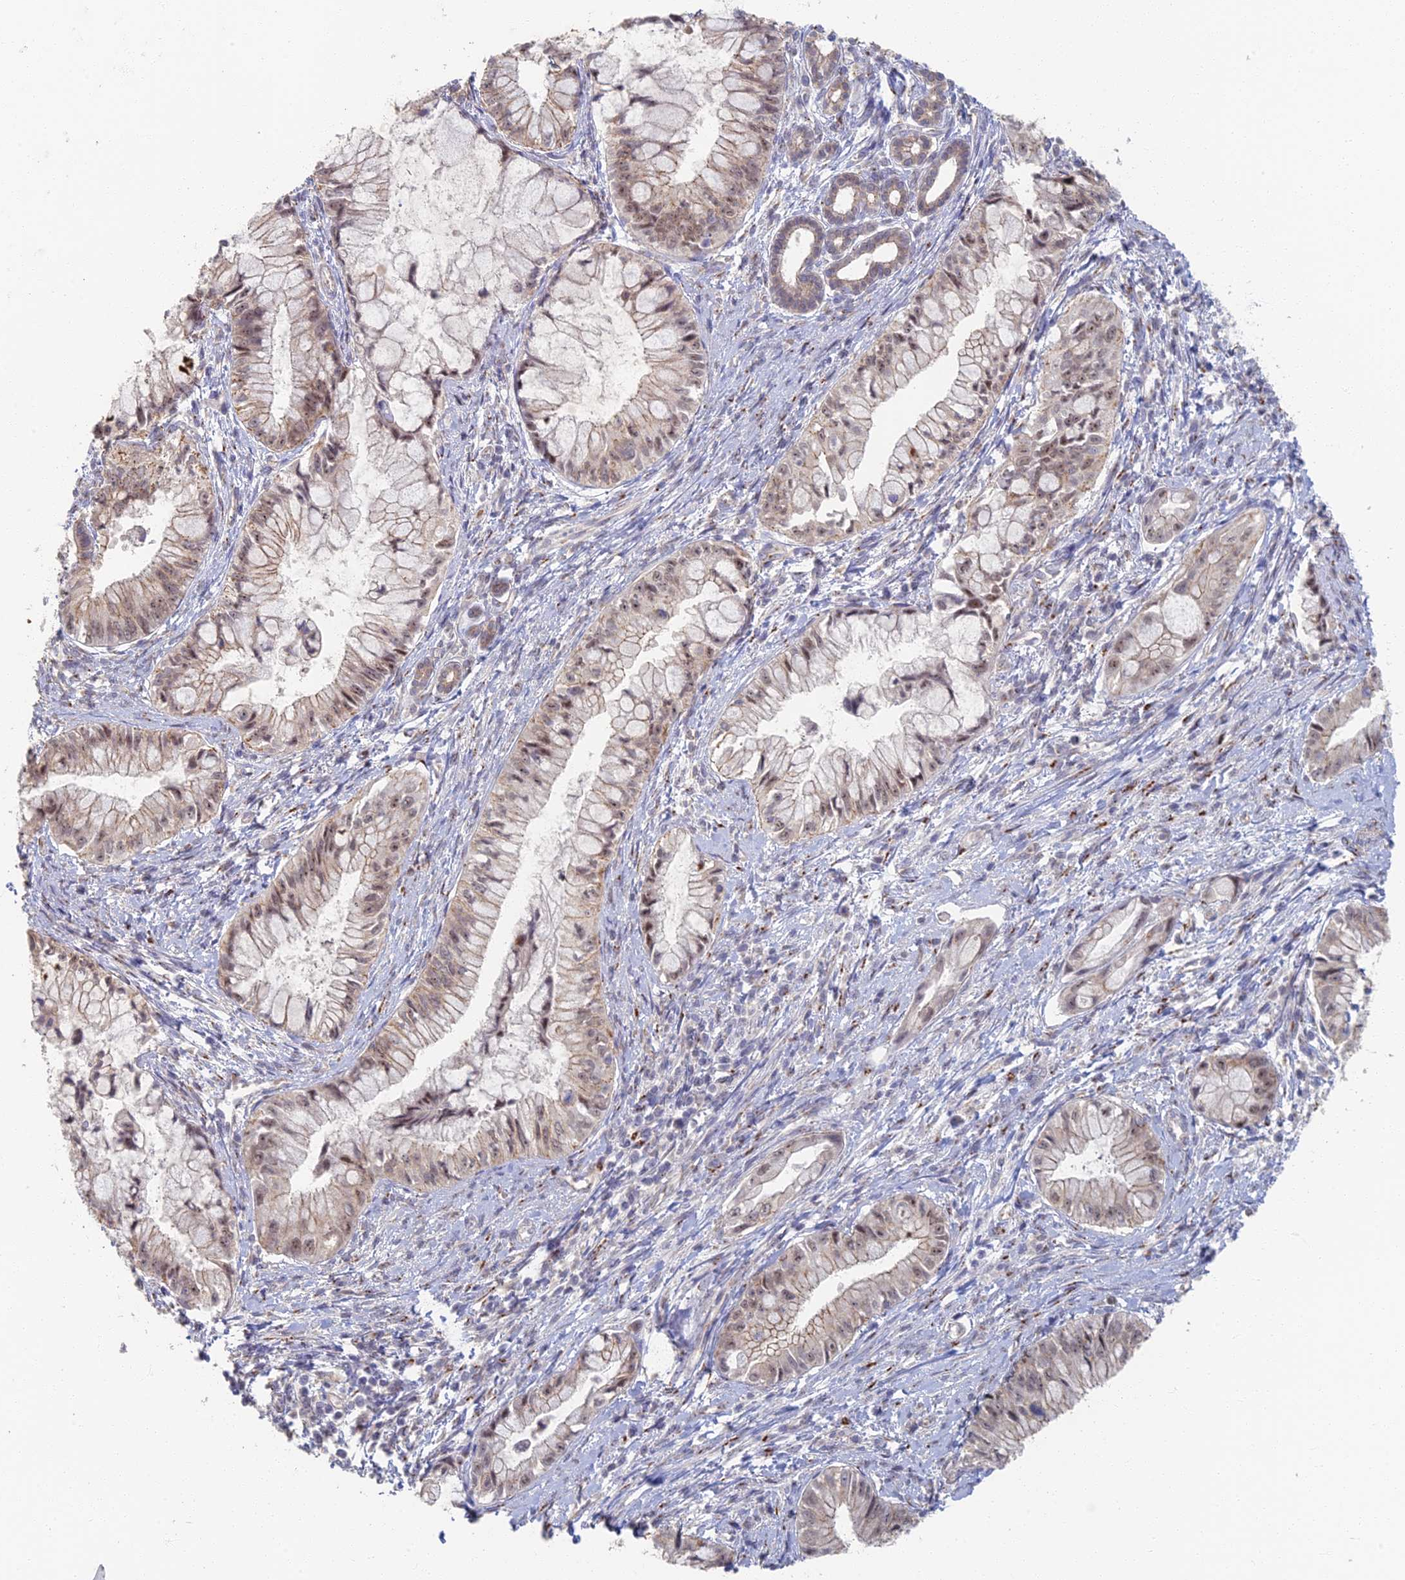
{"staining": {"intensity": "weak", "quantity": ">75%", "location": "nuclear"}, "tissue": "pancreatic cancer", "cell_type": "Tumor cells", "image_type": "cancer", "snomed": [{"axis": "morphology", "description": "Adenocarcinoma, NOS"}, {"axis": "topography", "description": "Pancreas"}], "caption": "Pancreatic cancer (adenocarcinoma) stained with a protein marker exhibits weak staining in tumor cells.", "gene": "GPATCH1", "patient": {"sex": "male", "age": 48}}